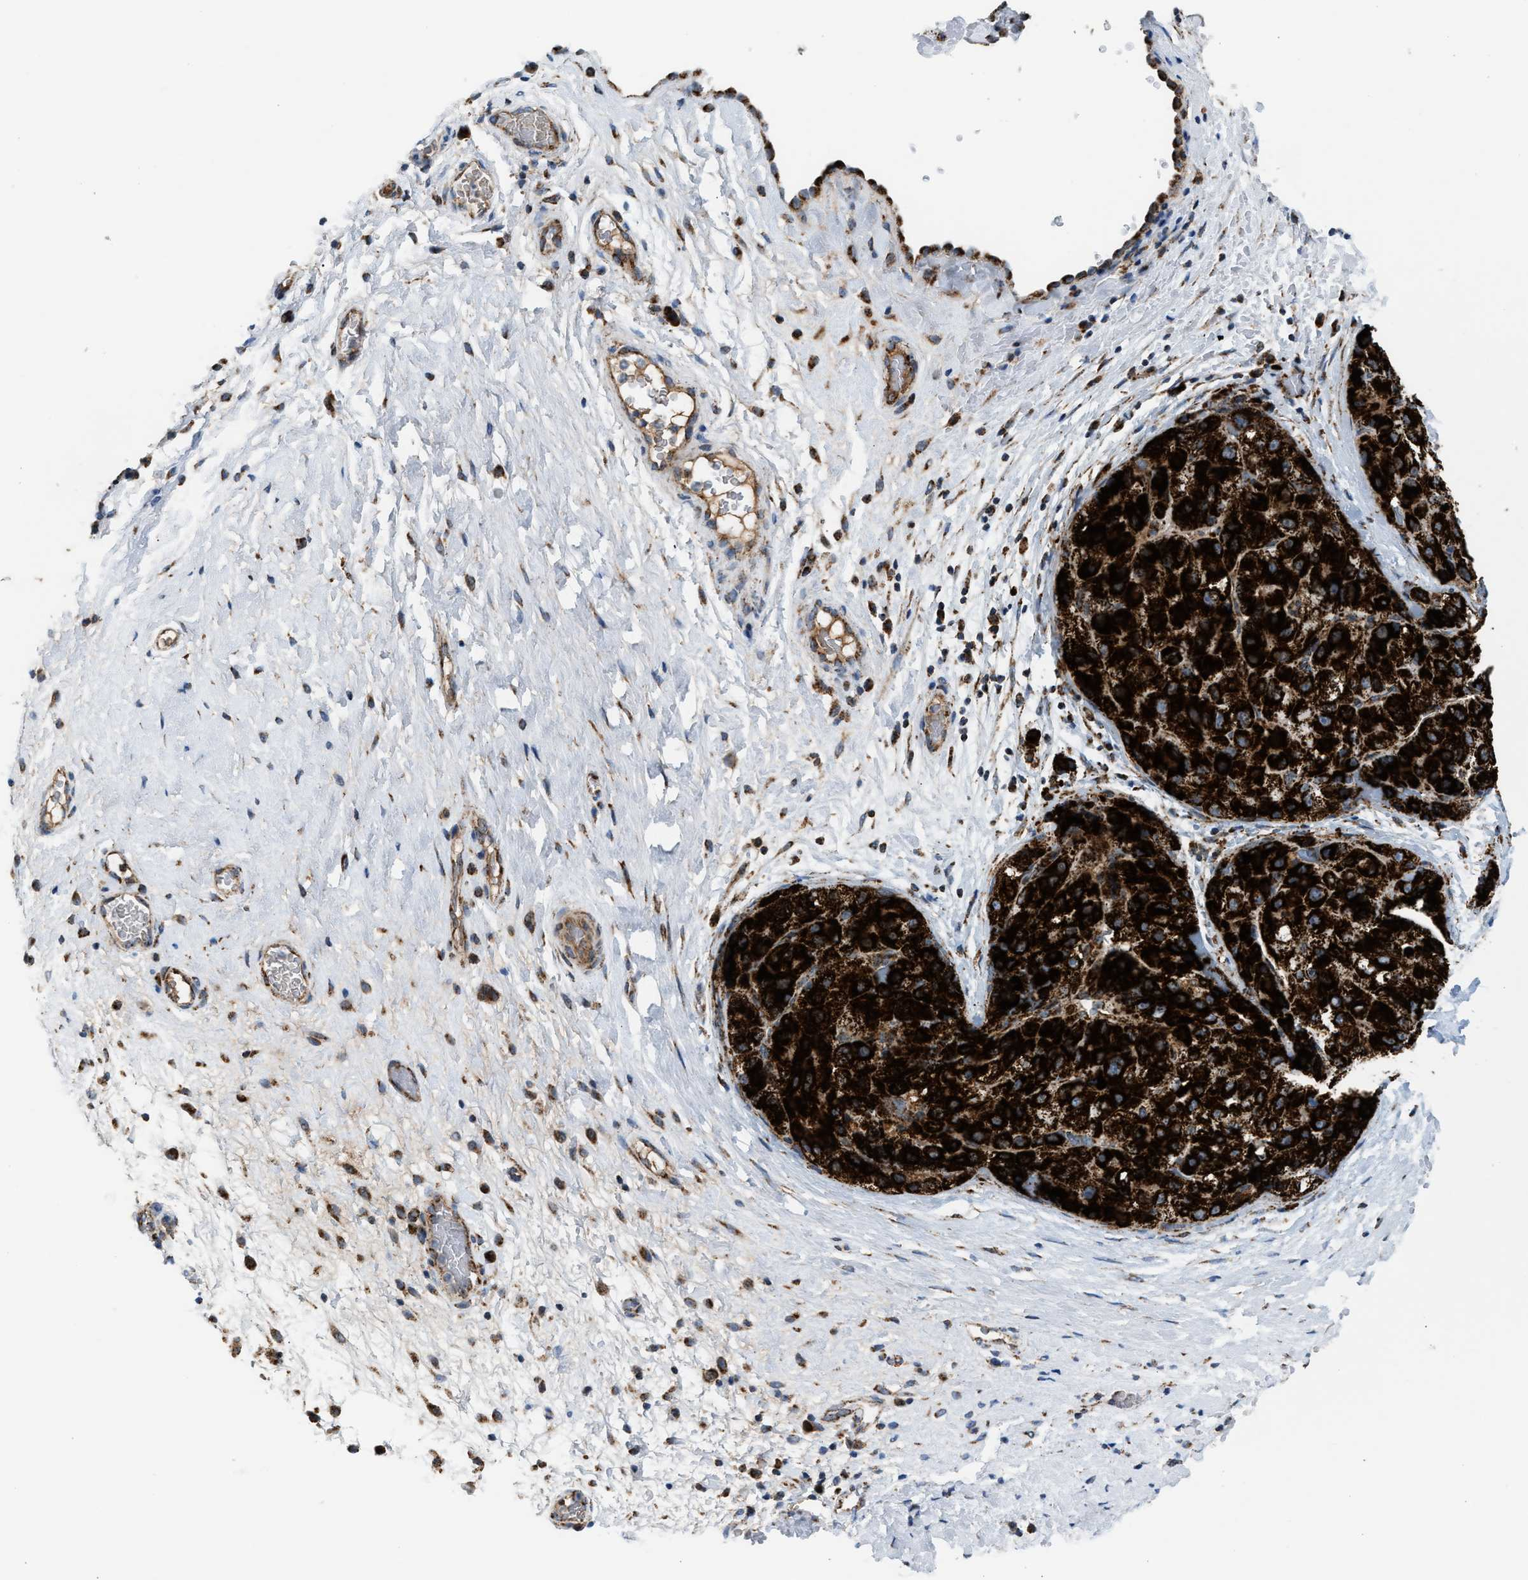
{"staining": {"intensity": "strong", "quantity": ">75%", "location": "cytoplasmic/membranous"}, "tissue": "liver cancer", "cell_type": "Tumor cells", "image_type": "cancer", "snomed": [{"axis": "morphology", "description": "Carcinoma, Hepatocellular, NOS"}, {"axis": "topography", "description": "Liver"}], "caption": "High-power microscopy captured an immunohistochemistry (IHC) histopathology image of liver cancer, revealing strong cytoplasmic/membranous expression in about >75% of tumor cells.", "gene": "PMPCA", "patient": {"sex": "male", "age": 80}}